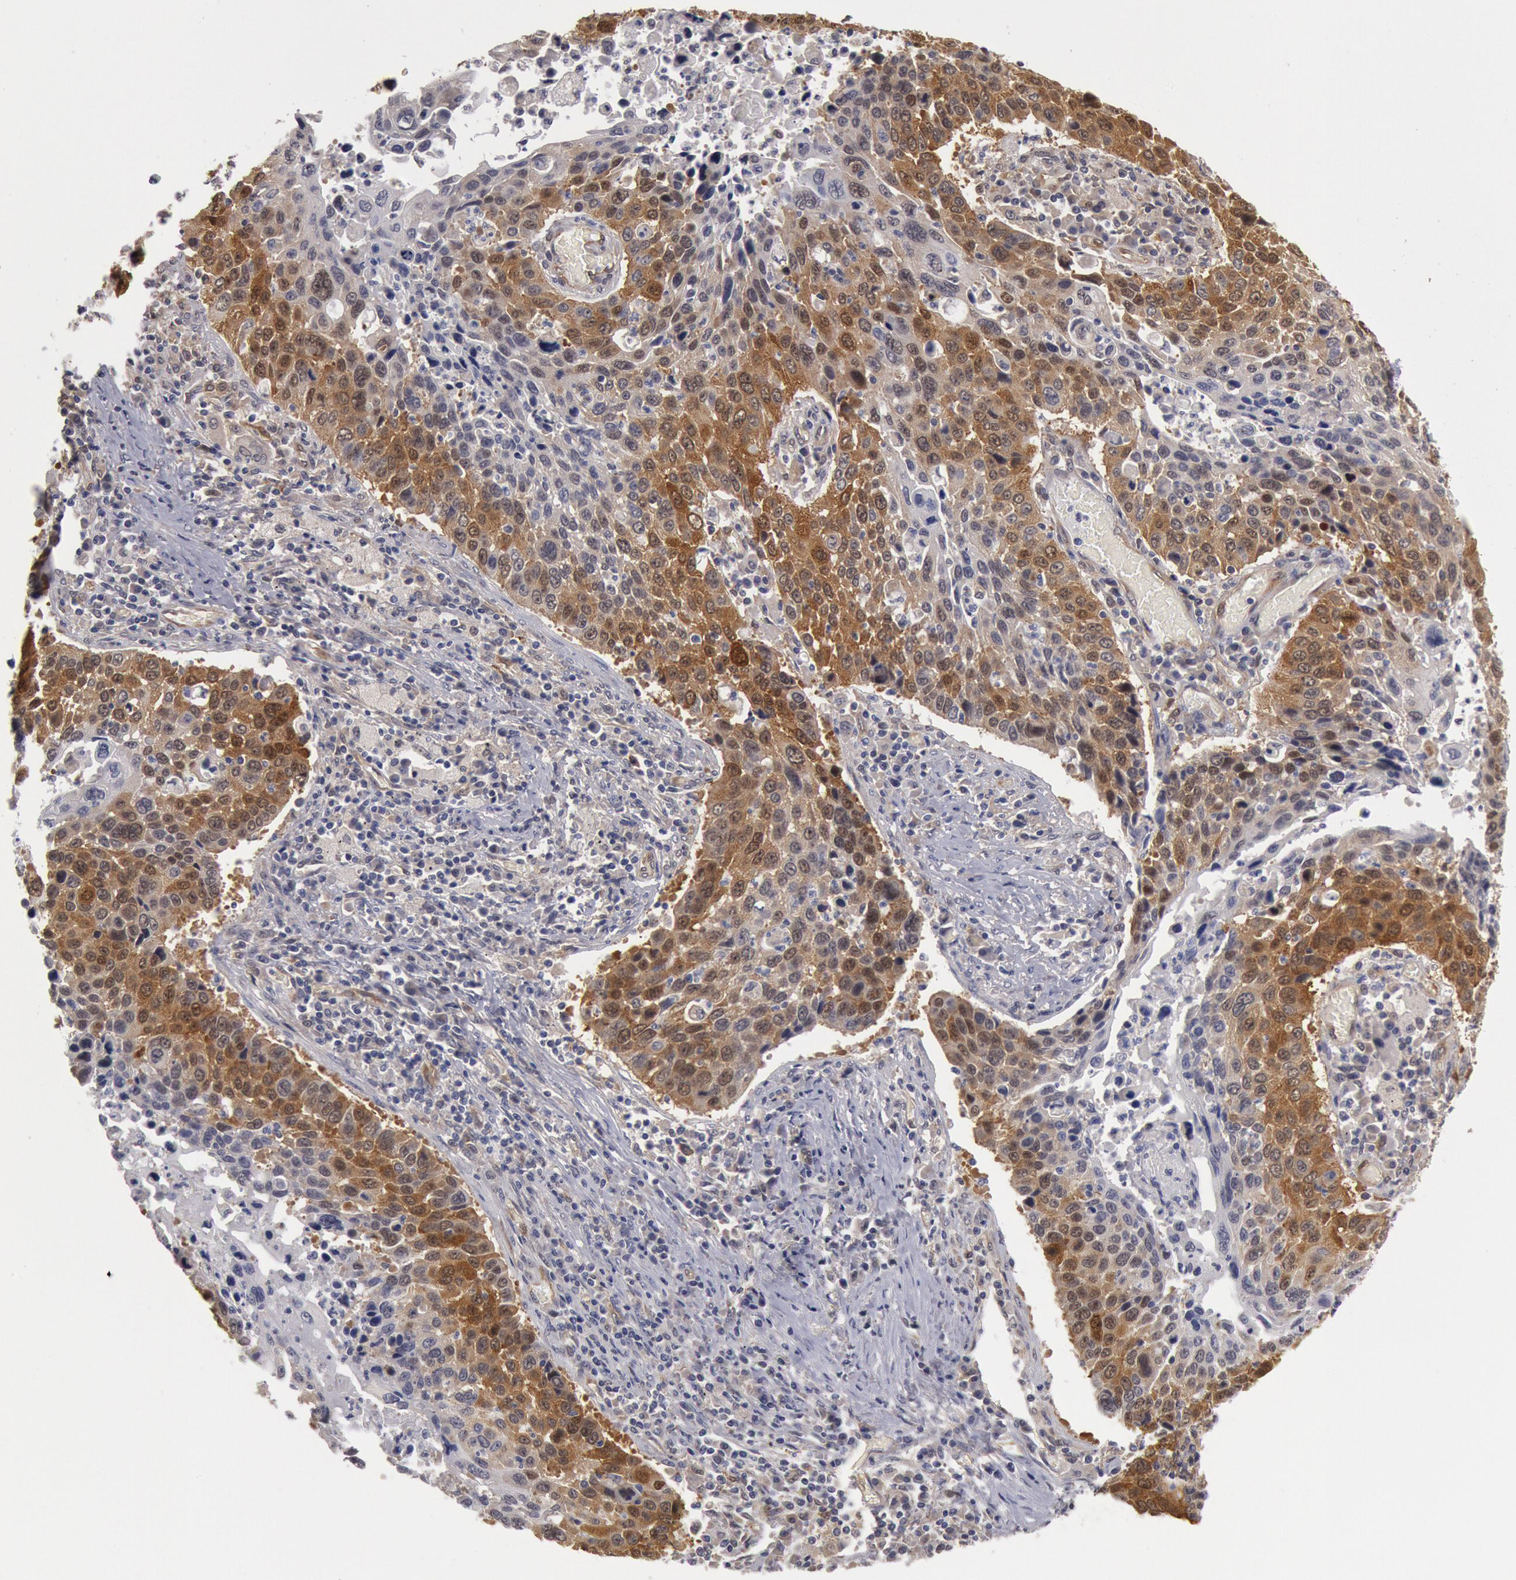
{"staining": {"intensity": "moderate", "quantity": "25%-75%", "location": "cytoplasmic/membranous"}, "tissue": "lung cancer", "cell_type": "Tumor cells", "image_type": "cancer", "snomed": [{"axis": "morphology", "description": "Squamous cell carcinoma, NOS"}, {"axis": "topography", "description": "Lung"}], "caption": "Immunohistochemistry (IHC) staining of lung cancer (squamous cell carcinoma), which shows medium levels of moderate cytoplasmic/membranous expression in approximately 25%-75% of tumor cells indicating moderate cytoplasmic/membranous protein expression. The staining was performed using DAB (3,3'-diaminobenzidine) (brown) for protein detection and nuclei were counterstained in hematoxylin (blue).", "gene": "DNAJA1", "patient": {"sex": "male", "age": 68}}